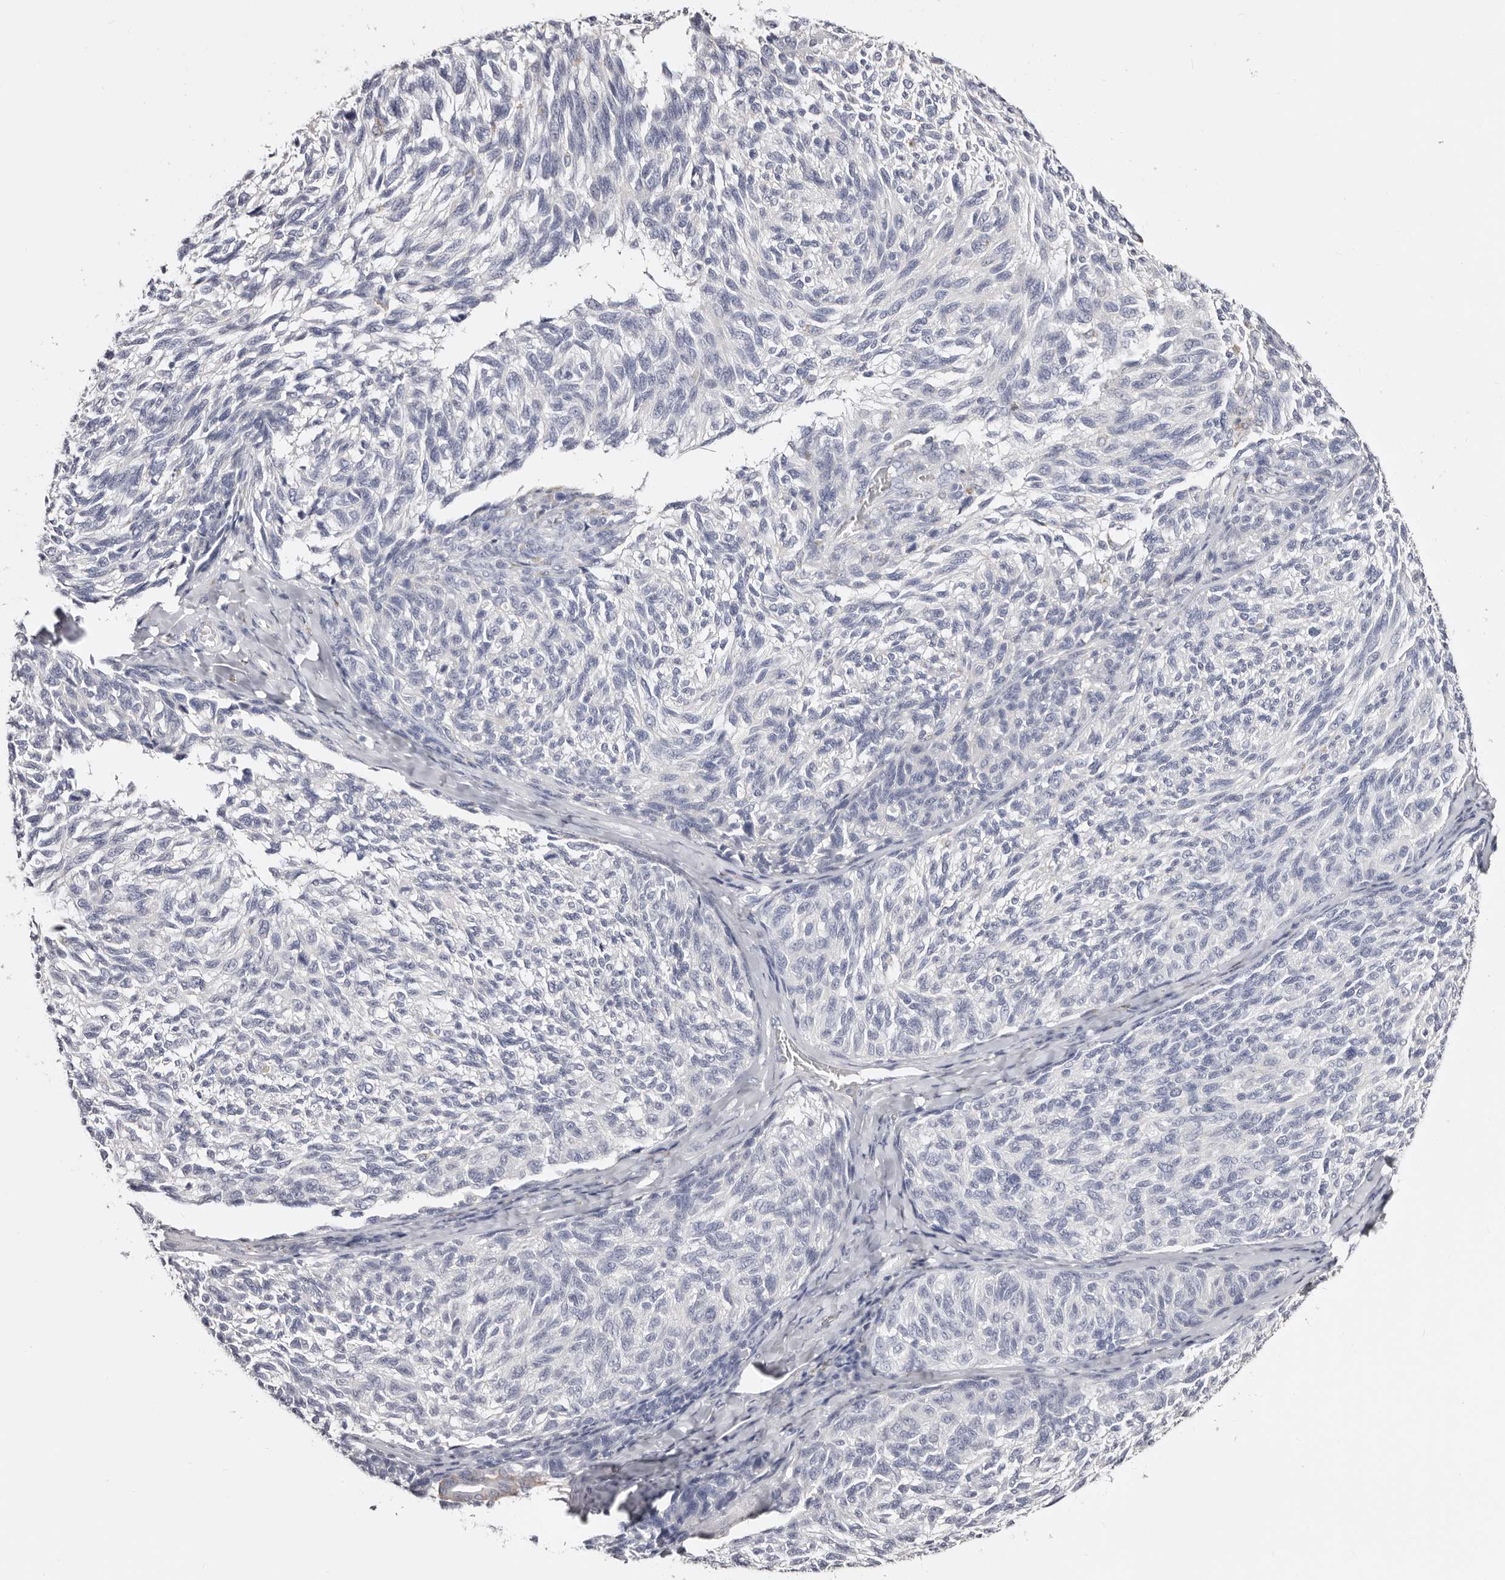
{"staining": {"intensity": "negative", "quantity": "none", "location": "none"}, "tissue": "melanoma", "cell_type": "Tumor cells", "image_type": "cancer", "snomed": [{"axis": "morphology", "description": "Malignant melanoma, NOS"}, {"axis": "topography", "description": "Skin"}], "caption": "This image is of malignant melanoma stained with immunohistochemistry to label a protein in brown with the nuclei are counter-stained blue. There is no staining in tumor cells.", "gene": "AKNAD1", "patient": {"sex": "female", "age": 73}}